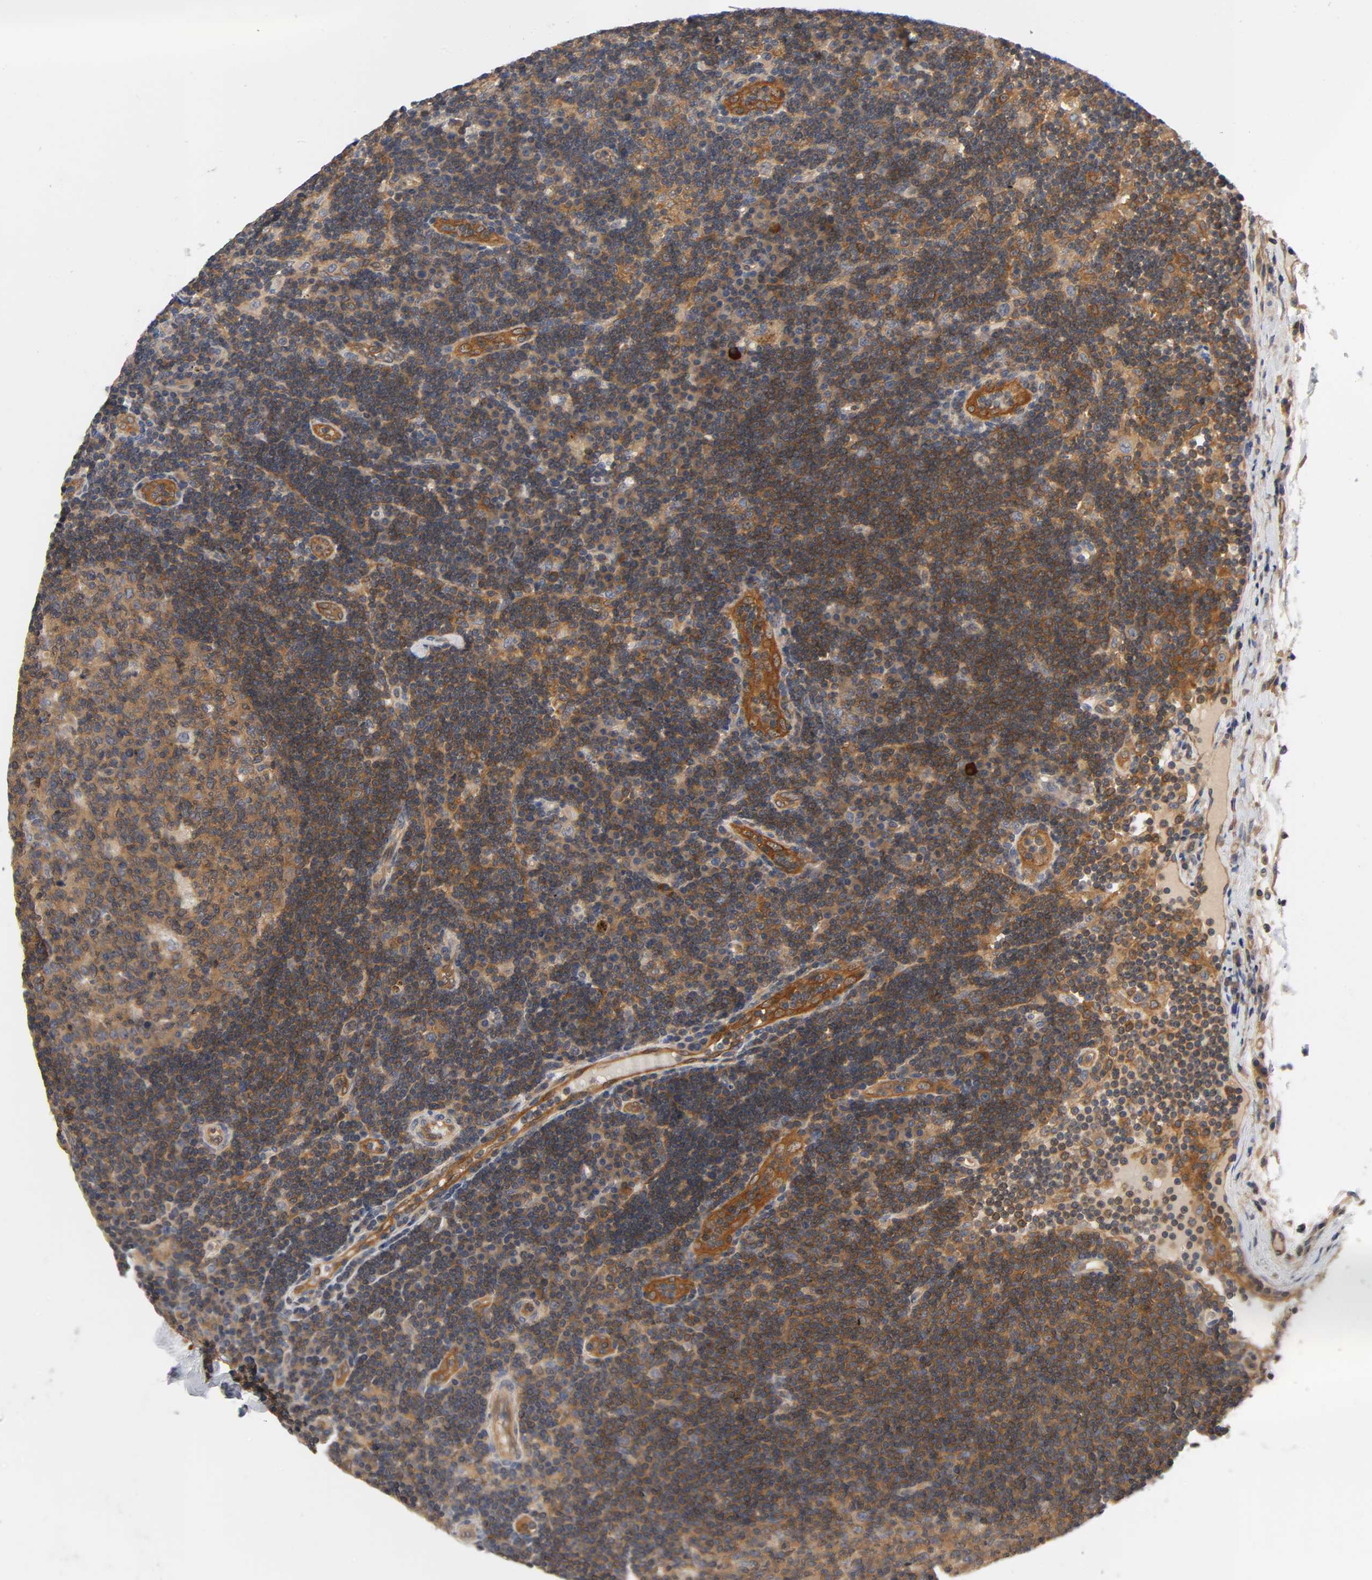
{"staining": {"intensity": "moderate", "quantity": ">75%", "location": "cytoplasmic/membranous"}, "tissue": "lymph node", "cell_type": "Germinal center cells", "image_type": "normal", "snomed": [{"axis": "morphology", "description": "Normal tissue, NOS"}, {"axis": "morphology", "description": "Squamous cell carcinoma, metastatic, NOS"}, {"axis": "topography", "description": "Lymph node"}], "caption": "Human lymph node stained for a protein (brown) shows moderate cytoplasmic/membranous positive positivity in about >75% of germinal center cells.", "gene": "PRKAB1", "patient": {"sex": "female", "age": 53}}